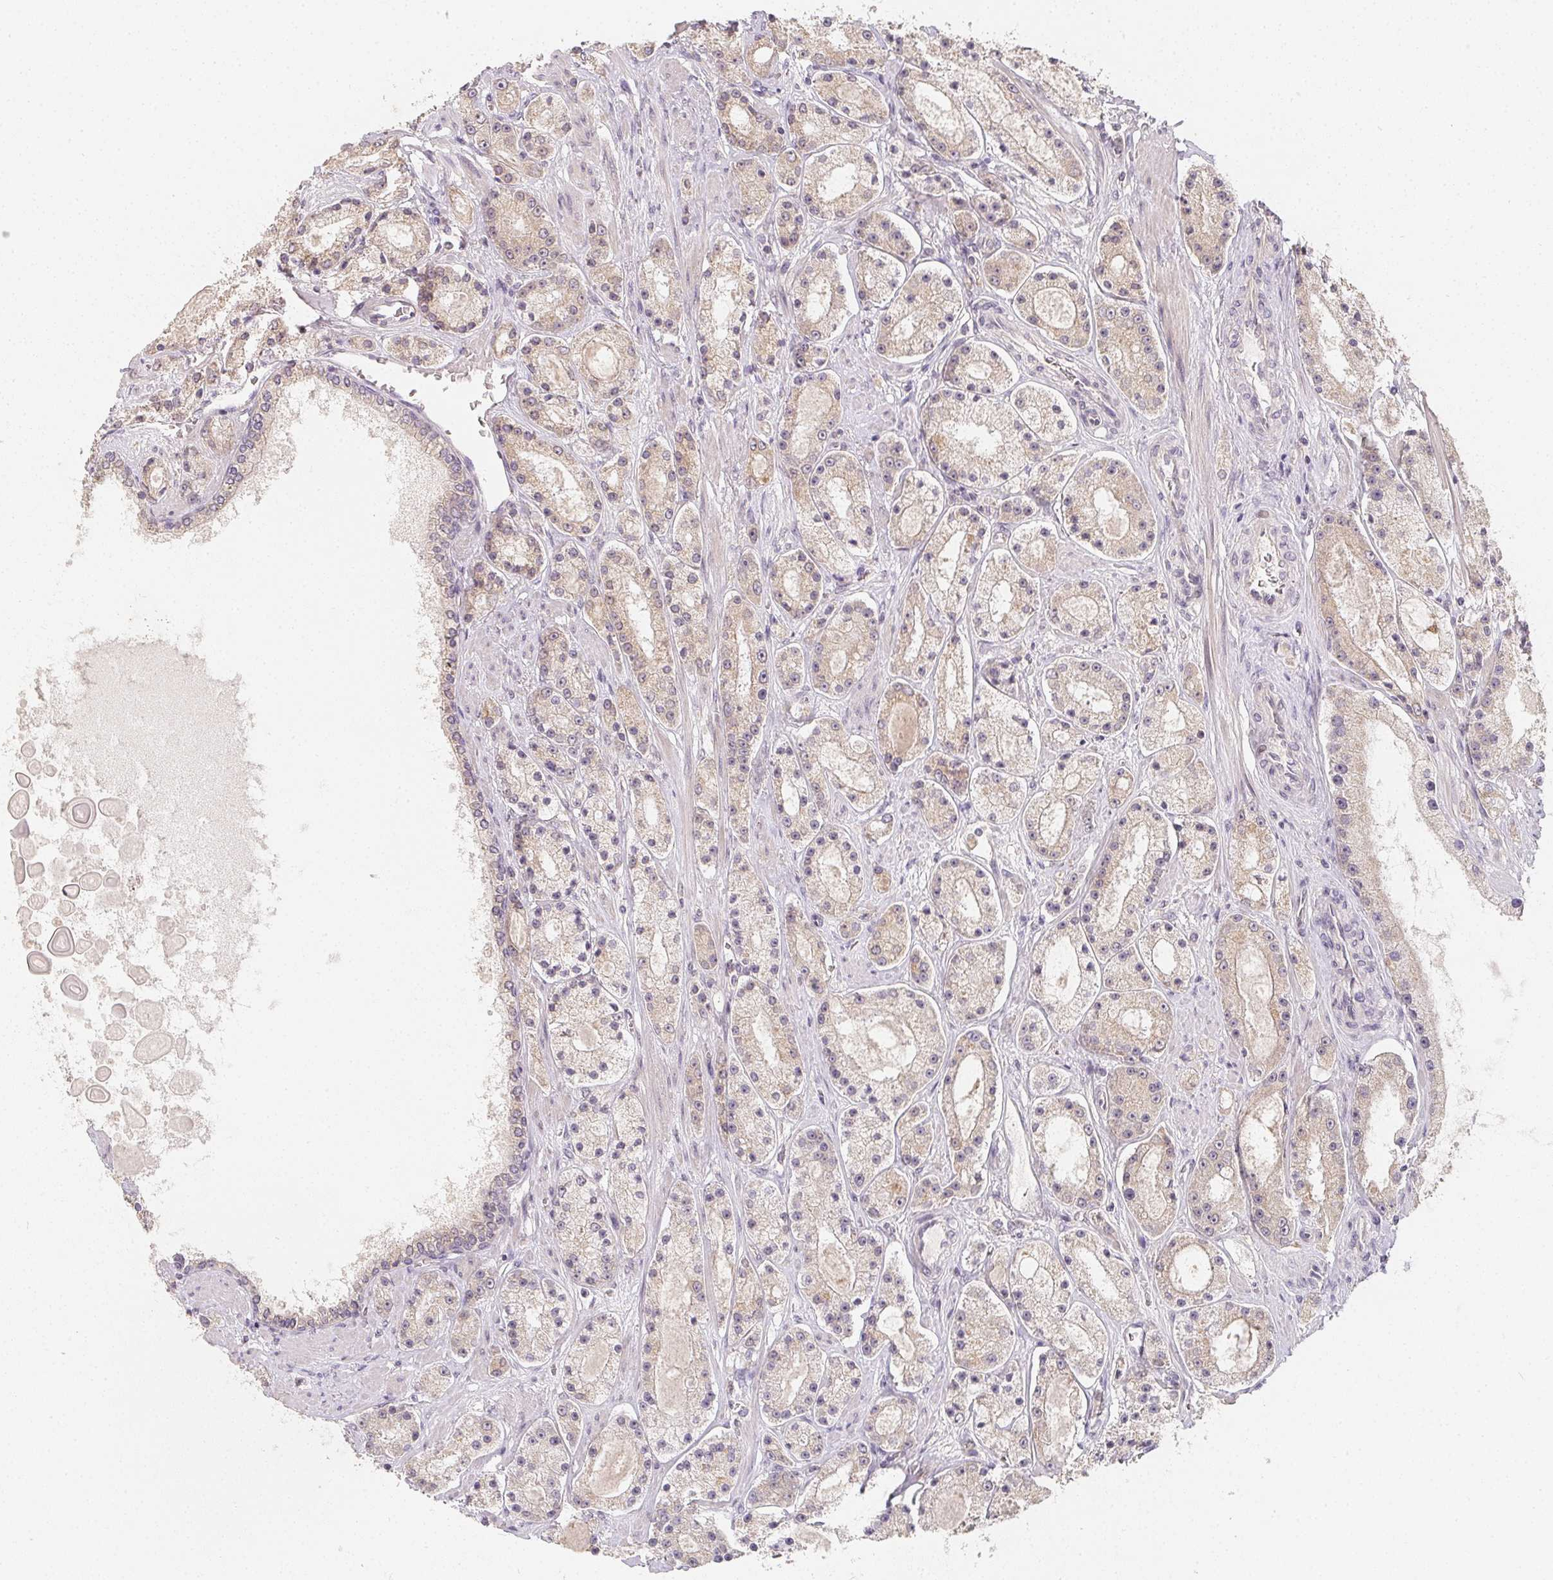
{"staining": {"intensity": "weak", "quantity": "25%-75%", "location": "cytoplasmic/membranous"}, "tissue": "prostate cancer", "cell_type": "Tumor cells", "image_type": "cancer", "snomed": [{"axis": "morphology", "description": "Adenocarcinoma, High grade"}, {"axis": "topography", "description": "Prostate"}], "caption": "Protein staining displays weak cytoplasmic/membranous positivity in about 25%-75% of tumor cells in prostate cancer (high-grade adenocarcinoma). The protein is shown in brown color, while the nuclei are stained blue.", "gene": "SOAT1", "patient": {"sex": "male", "age": 67}}